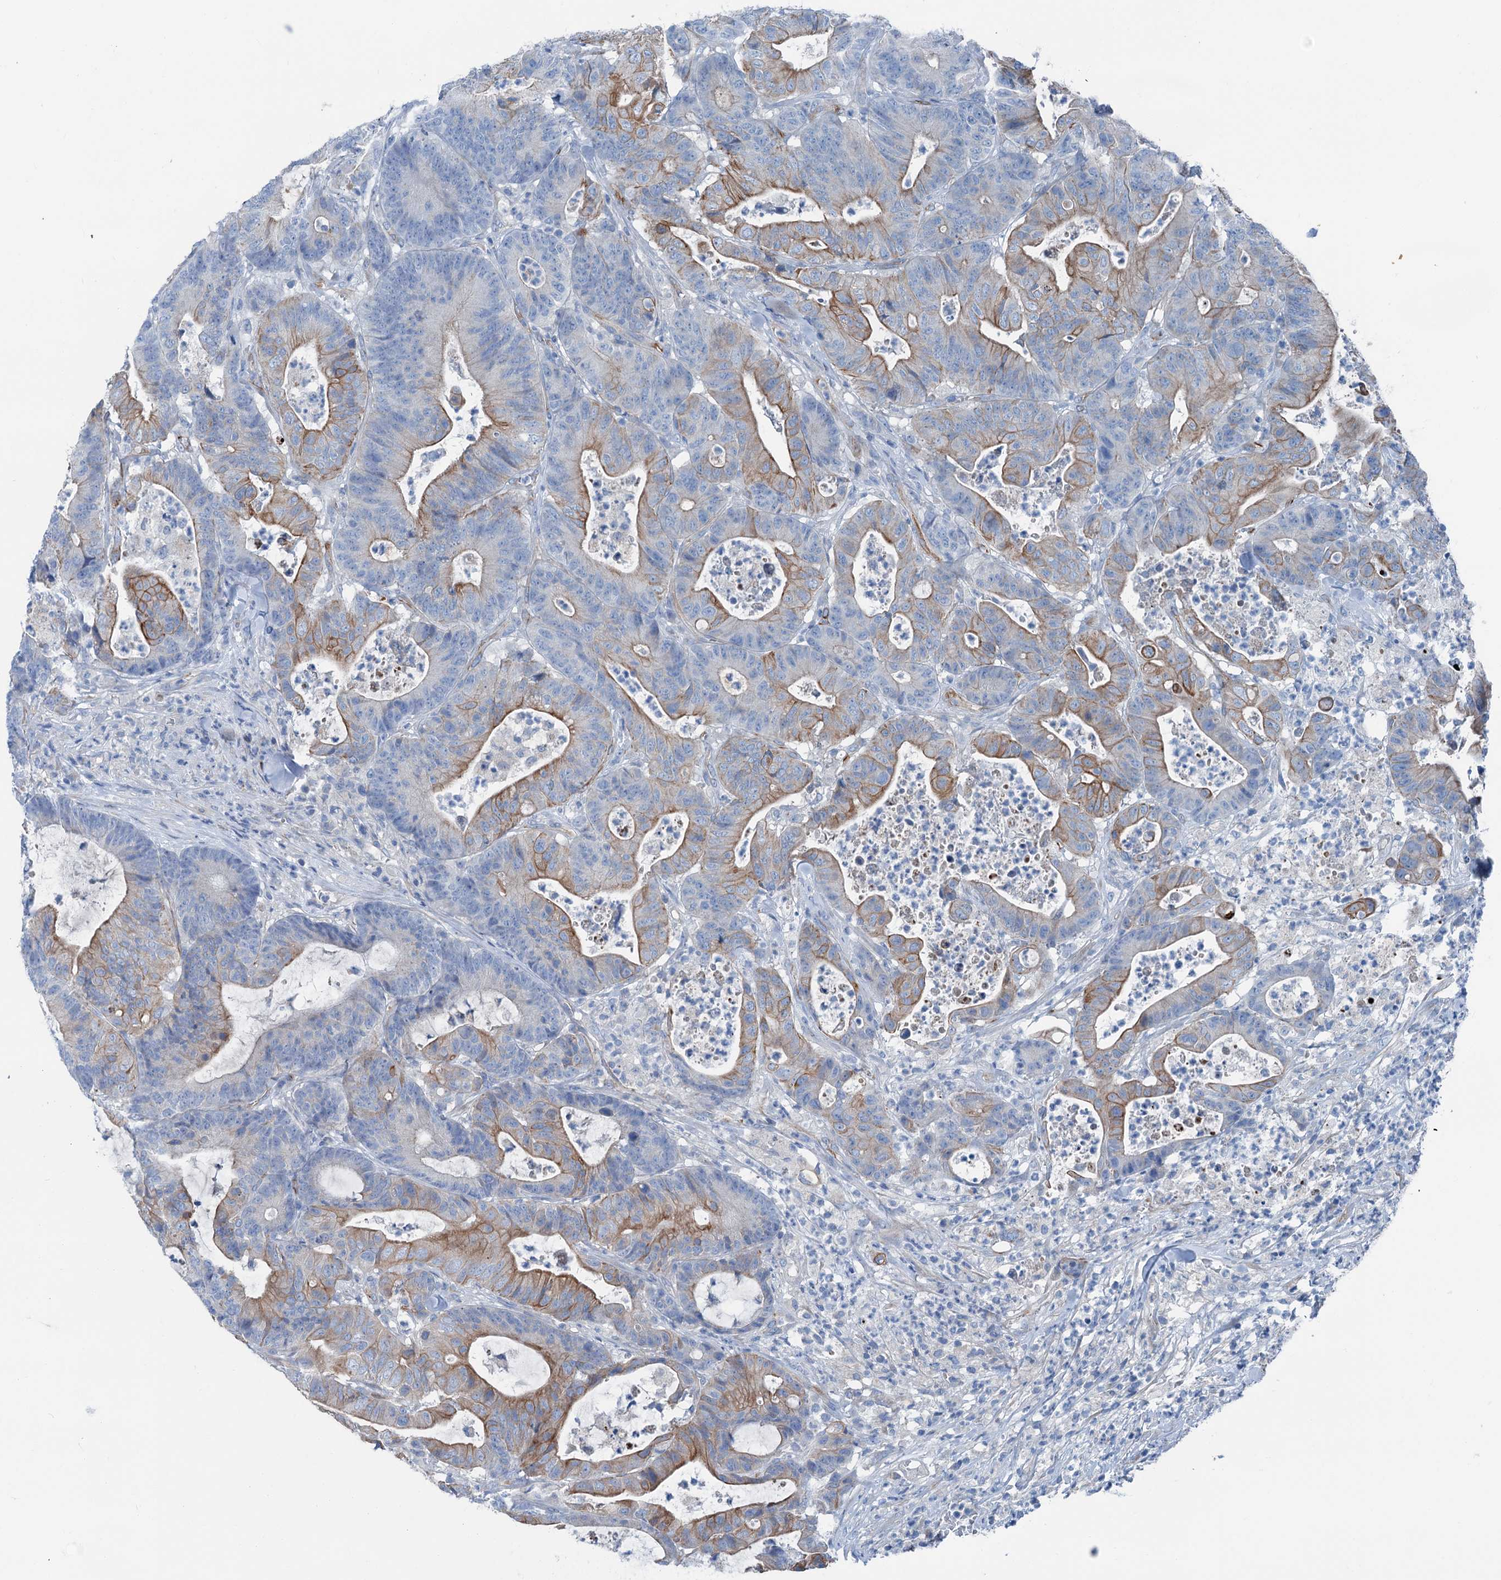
{"staining": {"intensity": "moderate", "quantity": "25%-75%", "location": "cytoplasmic/membranous"}, "tissue": "colorectal cancer", "cell_type": "Tumor cells", "image_type": "cancer", "snomed": [{"axis": "morphology", "description": "Adenocarcinoma, NOS"}, {"axis": "topography", "description": "Colon"}], "caption": "Colorectal cancer tissue demonstrates moderate cytoplasmic/membranous expression in about 25%-75% of tumor cells, visualized by immunohistochemistry. (DAB (3,3'-diaminobenzidine) = brown stain, brightfield microscopy at high magnification).", "gene": "CALCOCO1", "patient": {"sex": "female", "age": 84}}